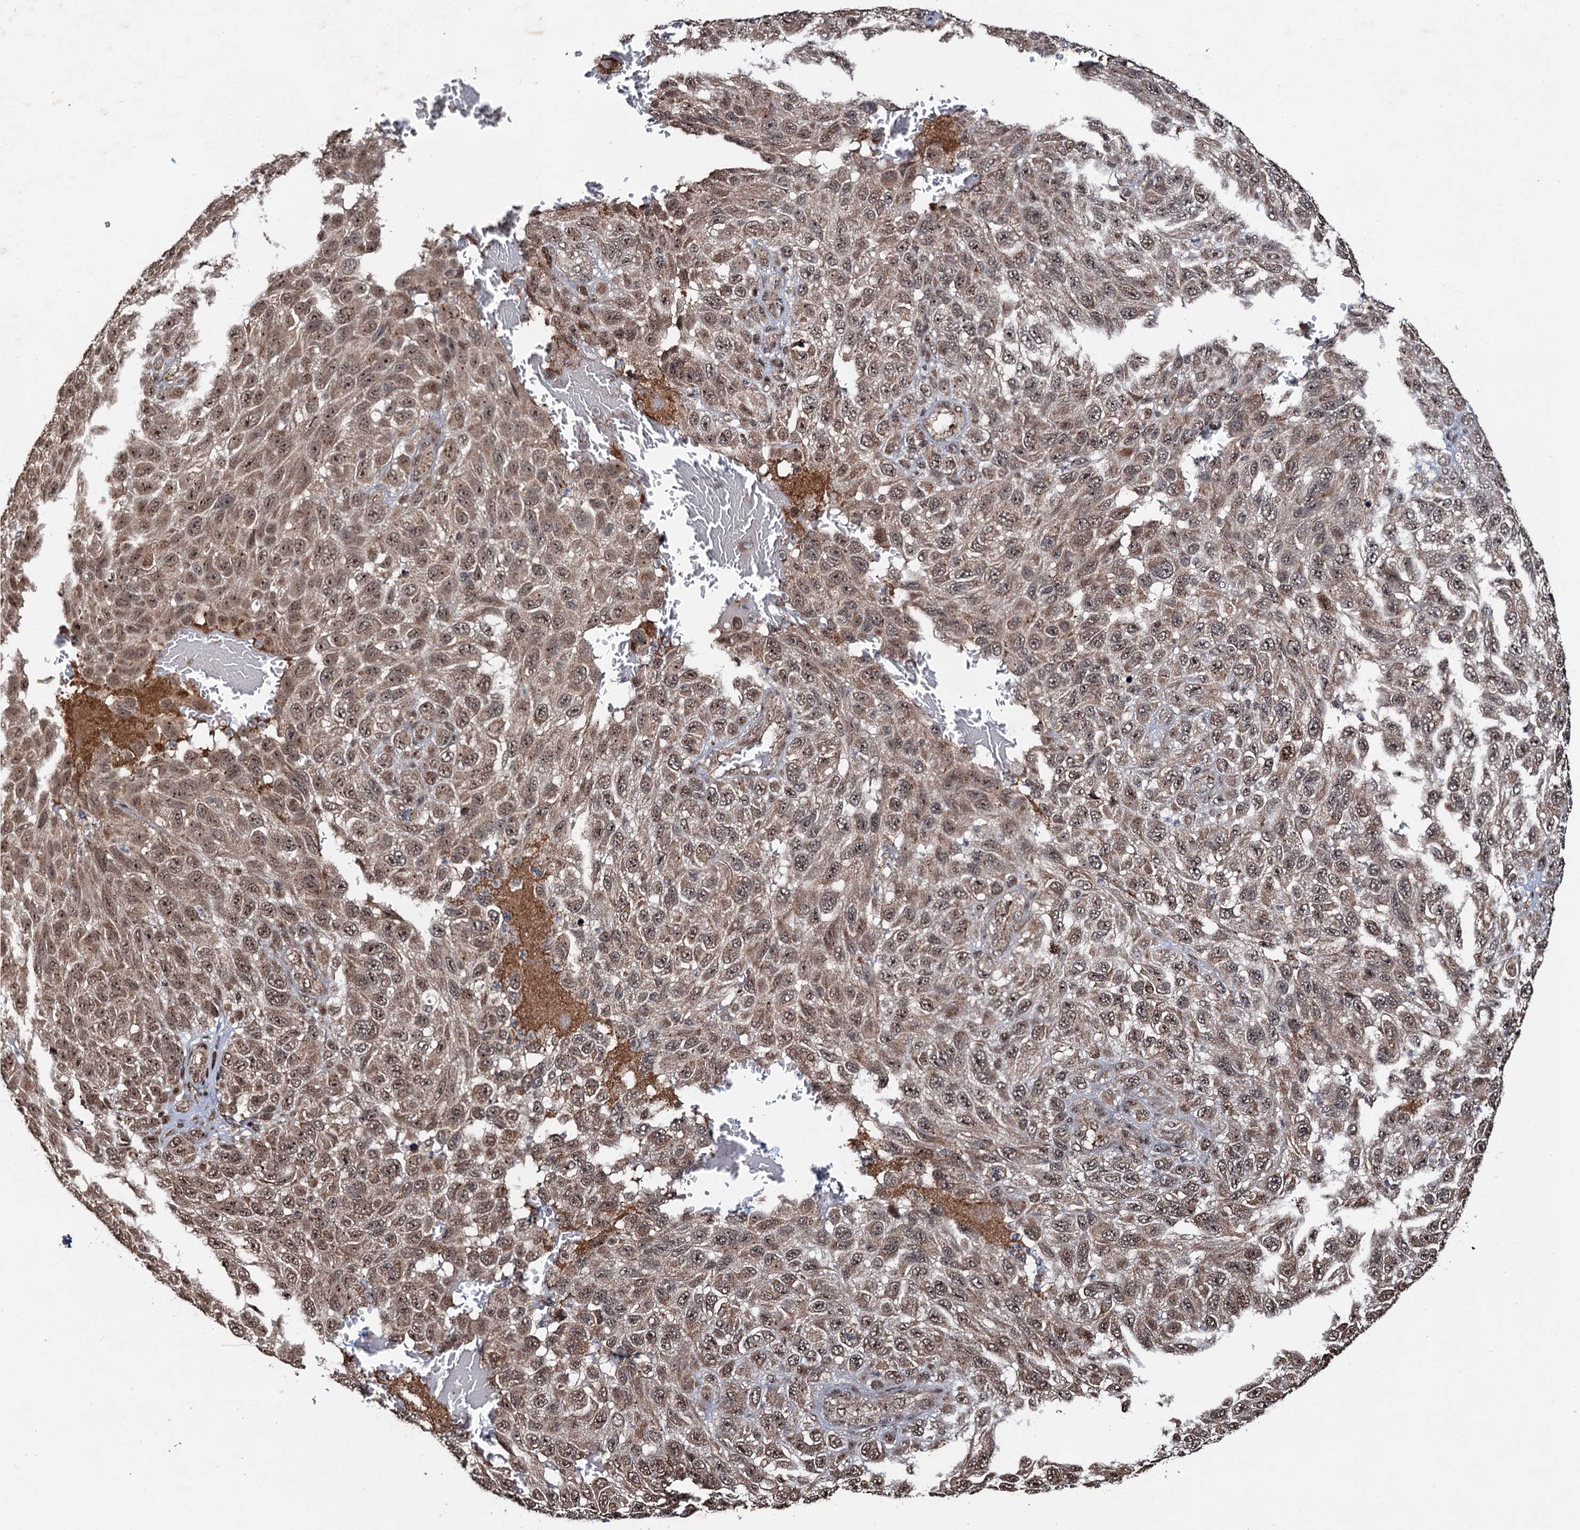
{"staining": {"intensity": "moderate", "quantity": ">75%", "location": "cytoplasmic/membranous,nuclear"}, "tissue": "melanoma", "cell_type": "Tumor cells", "image_type": "cancer", "snomed": [{"axis": "morphology", "description": "Normal tissue, NOS"}, {"axis": "morphology", "description": "Malignant melanoma, NOS"}, {"axis": "topography", "description": "Skin"}], "caption": "IHC image of neoplastic tissue: human melanoma stained using immunohistochemistry (IHC) displays medium levels of moderate protein expression localized specifically in the cytoplasmic/membranous and nuclear of tumor cells, appearing as a cytoplasmic/membranous and nuclear brown color.", "gene": "REP15", "patient": {"sex": "female", "age": 96}}